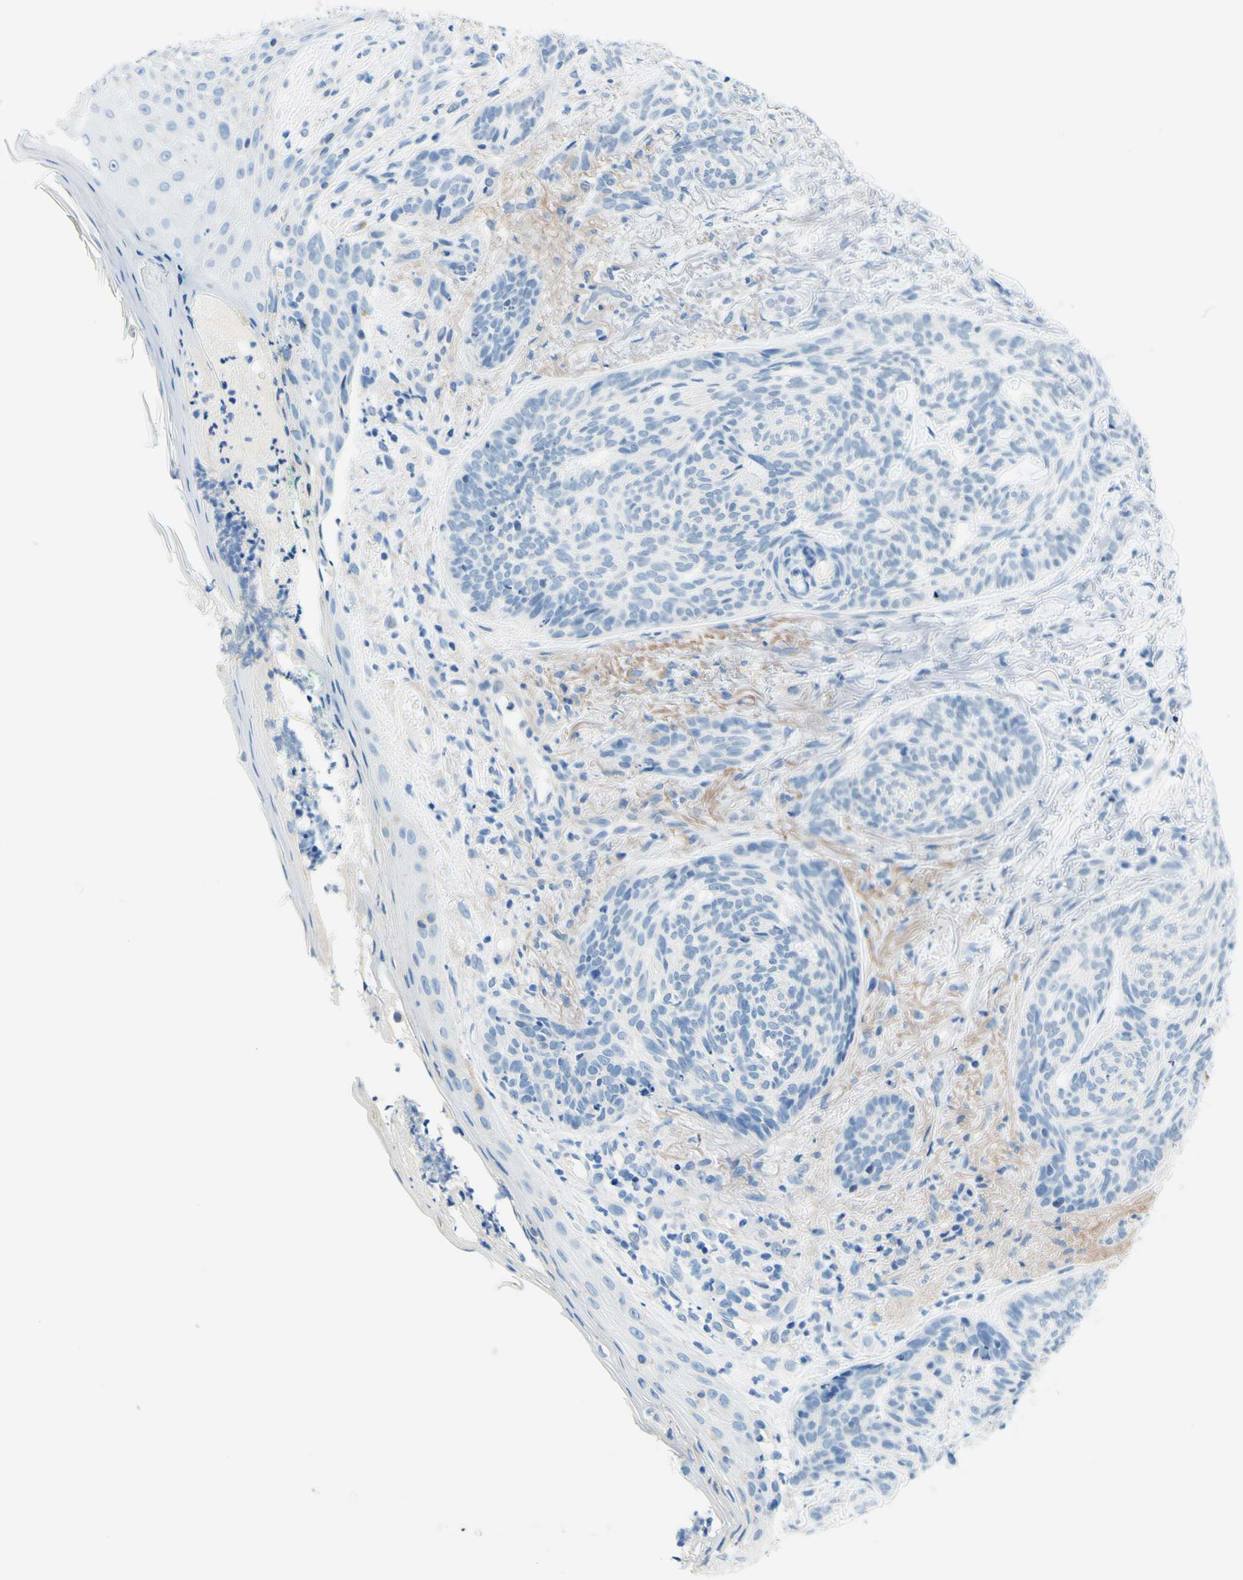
{"staining": {"intensity": "negative", "quantity": "none", "location": "none"}, "tissue": "skin cancer", "cell_type": "Tumor cells", "image_type": "cancer", "snomed": [{"axis": "morphology", "description": "Basal cell carcinoma"}, {"axis": "topography", "description": "Skin"}], "caption": "DAB immunohistochemical staining of human skin cancer shows no significant expression in tumor cells.", "gene": "PASD1", "patient": {"sex": "male", "age": 43}}